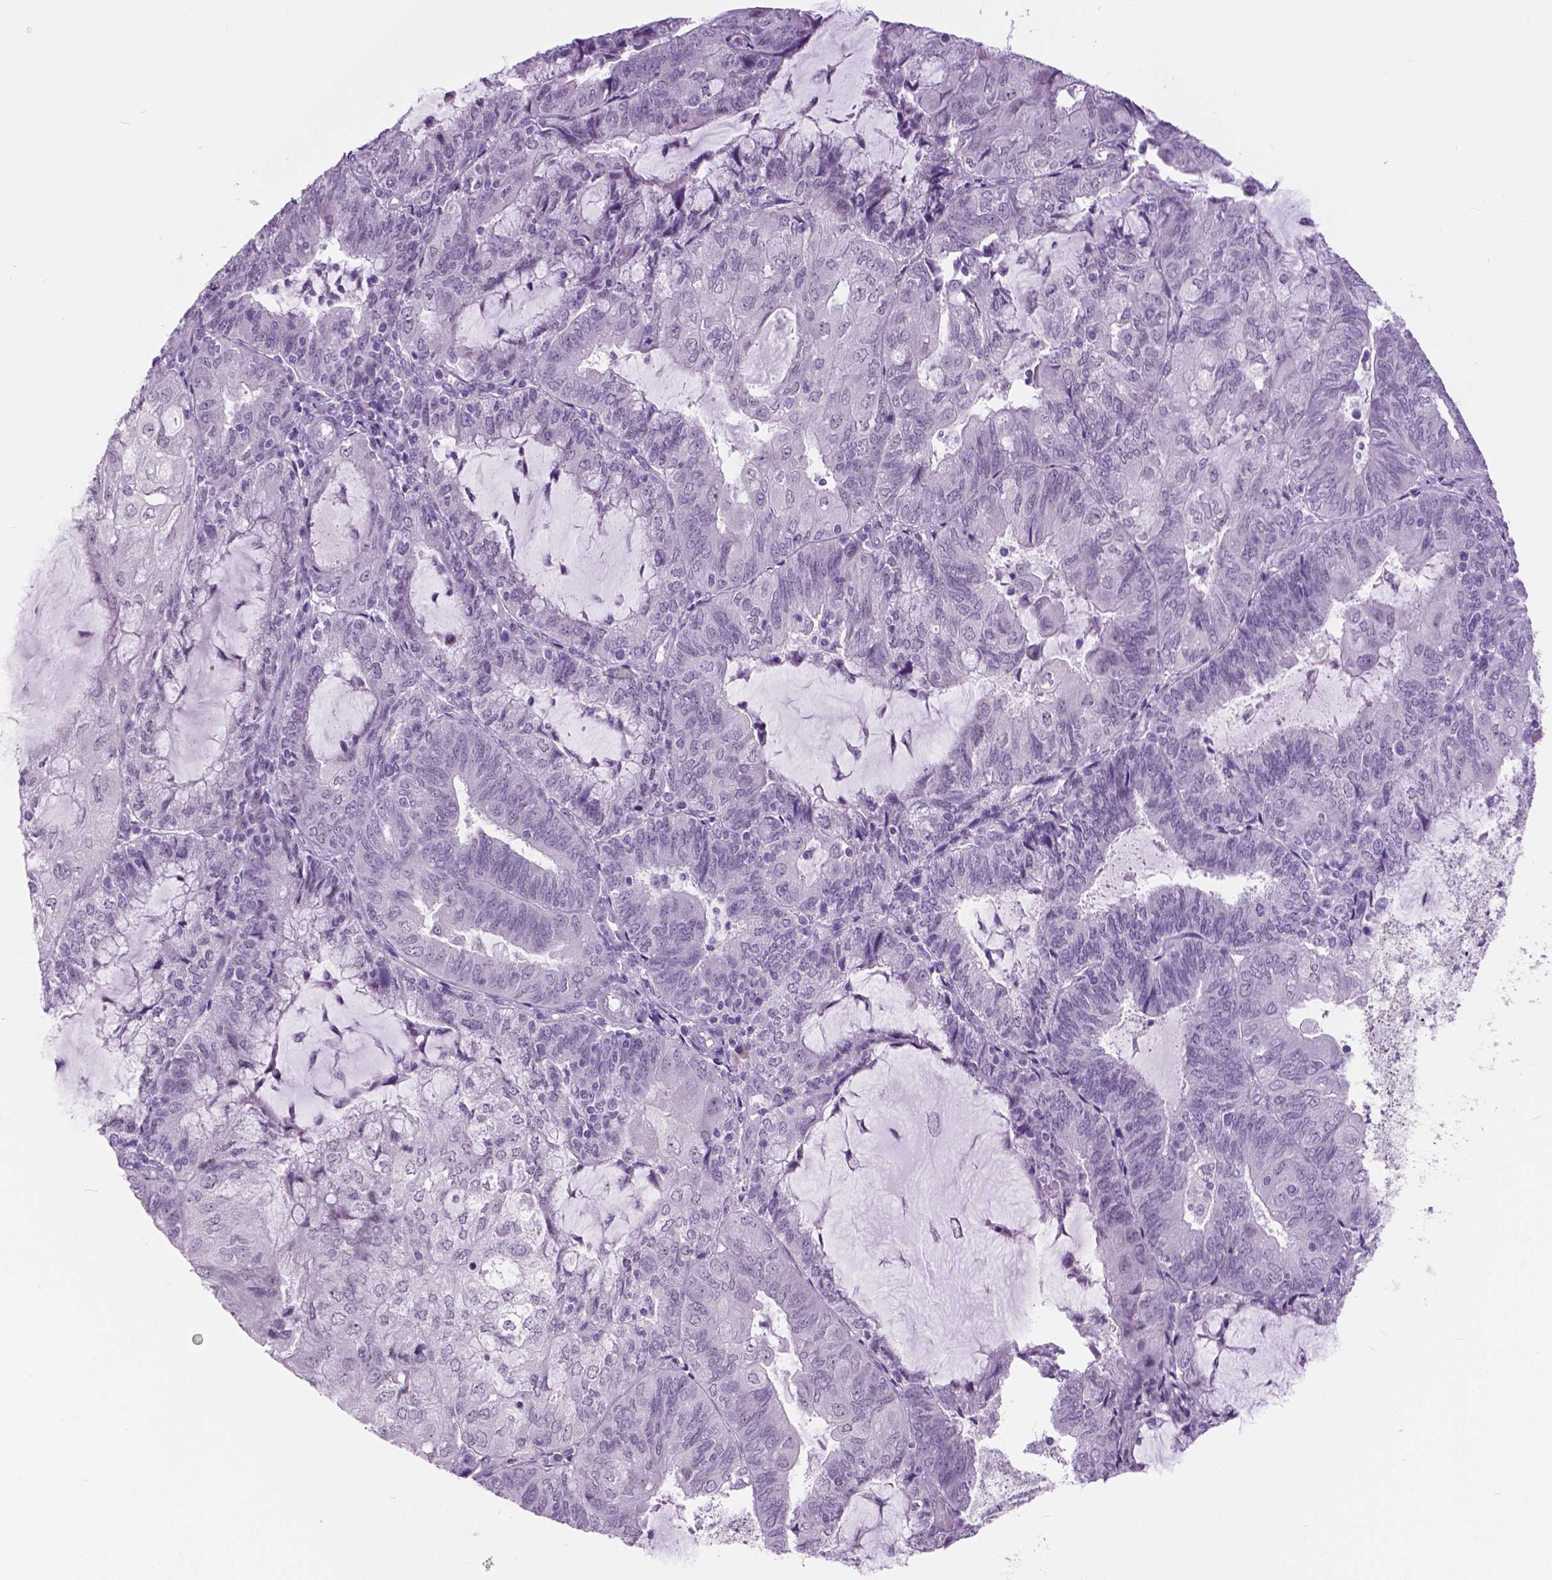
{"staining": {"intensity": "negative", "quantity": "none", "location": "none"}, "tissue": "endometrial cancer", "cell_type": "Tumor cells", "image_type": "cancer", "snomed": [{"axis": "morphology", "description": "Adenocarcinoma, NOS"}, {"axis": "topography", "description": "Endometrium"}], "caption": "An immunohistochemistry (IHC) image of endometrial adenocarcinoma is shown. There is no staining in tumor cells of endometrial adenocarcinoma.", "gene": "MYOM1", "patient": {"sex": "female", "age": 81}}